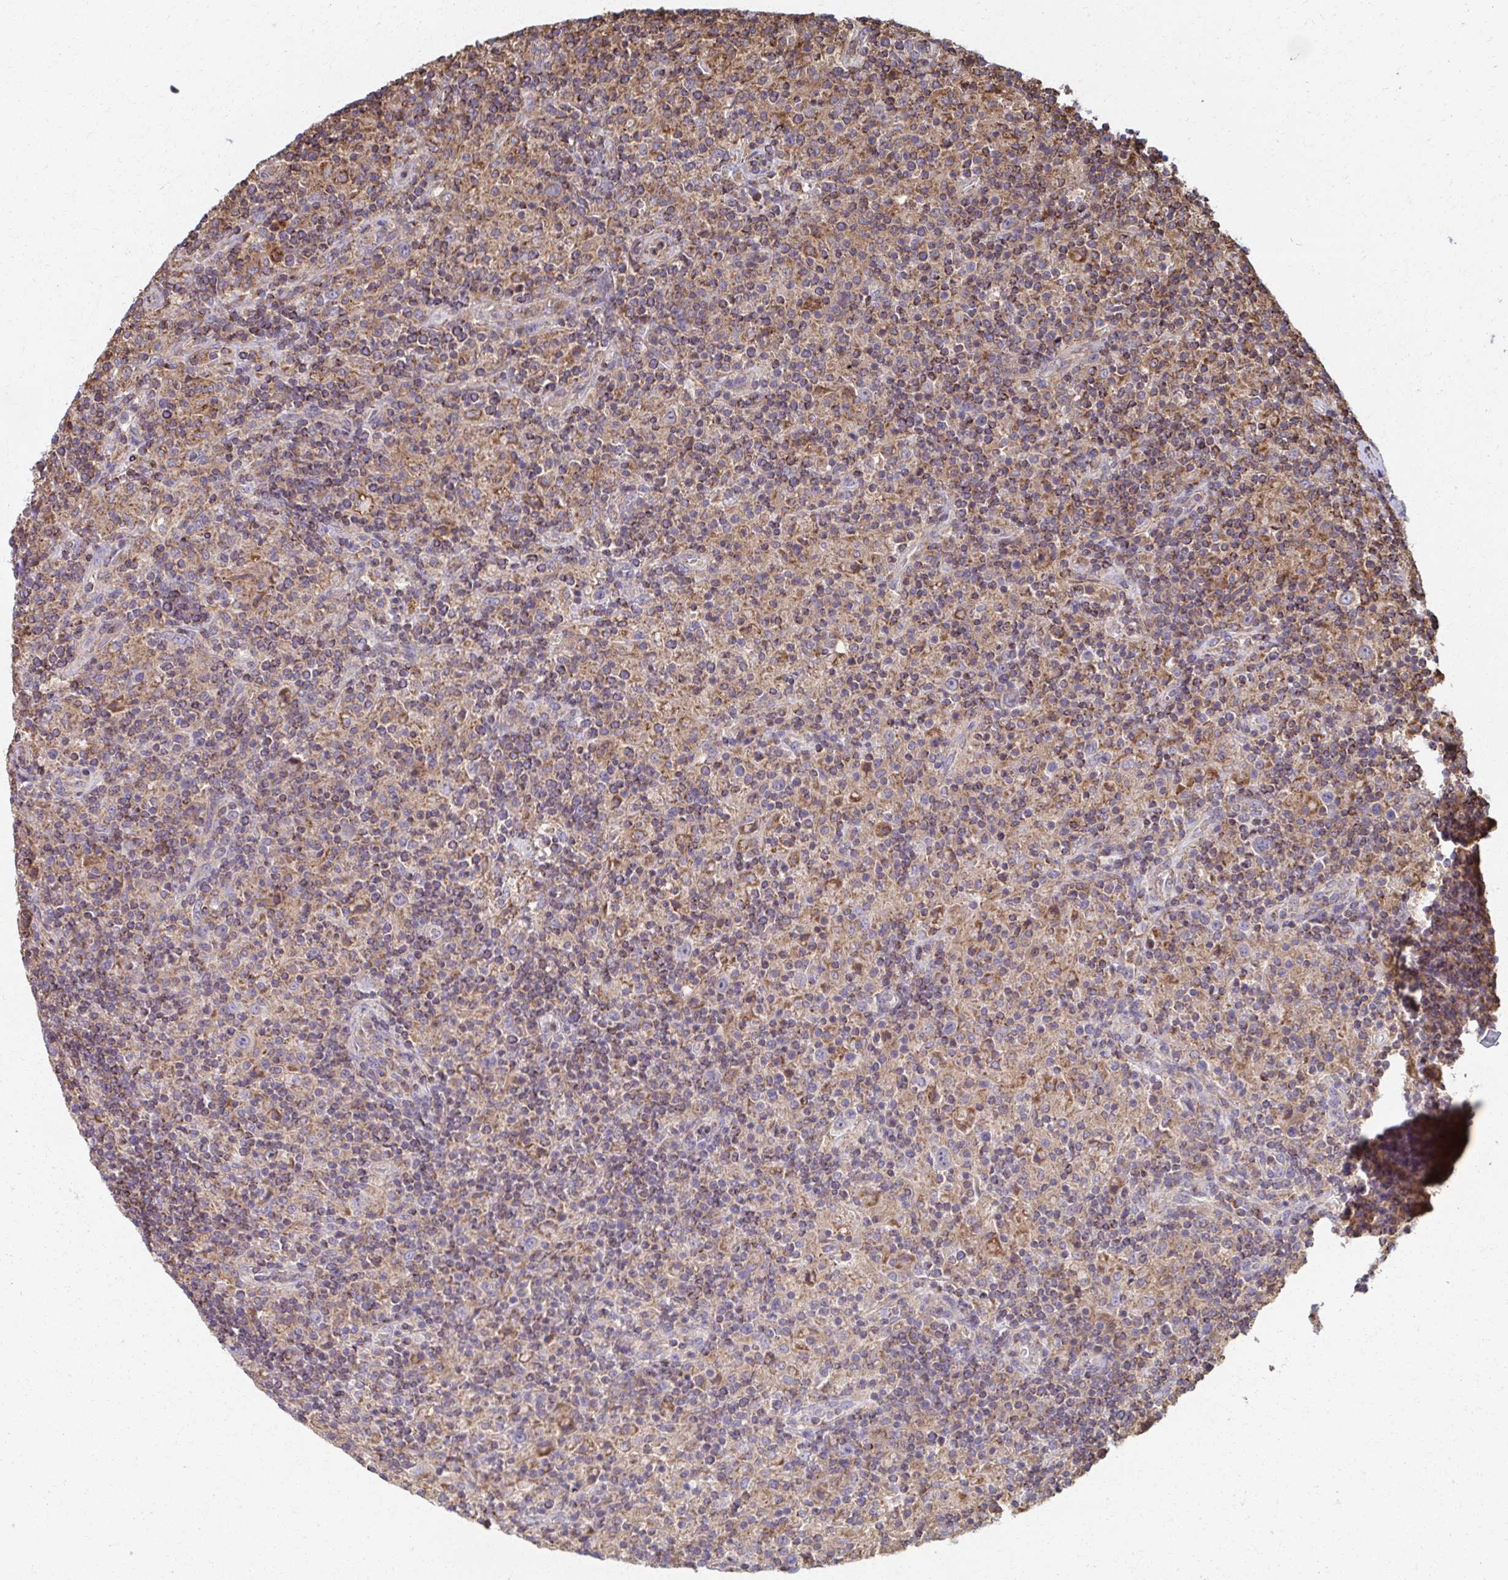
{"staining": {"intensity": "negative", "quantity": "none", "location": "none"}, "tissue": "lymphoma", "cell_type": "Tumor cells", "image_type": "cancer", "snomed": [{"axis": "morphology", "description": "Hodgkin's disease, NOS"}, {"axis": "topography", "description": "Lymph node"}], "caption": "This is an immunohistochemistry micrograph of human Hodgkin's disease. There is no positivity in tumor cells.", "gene": "KLHL34", "patient": {"sex": "male", "age": 70}}